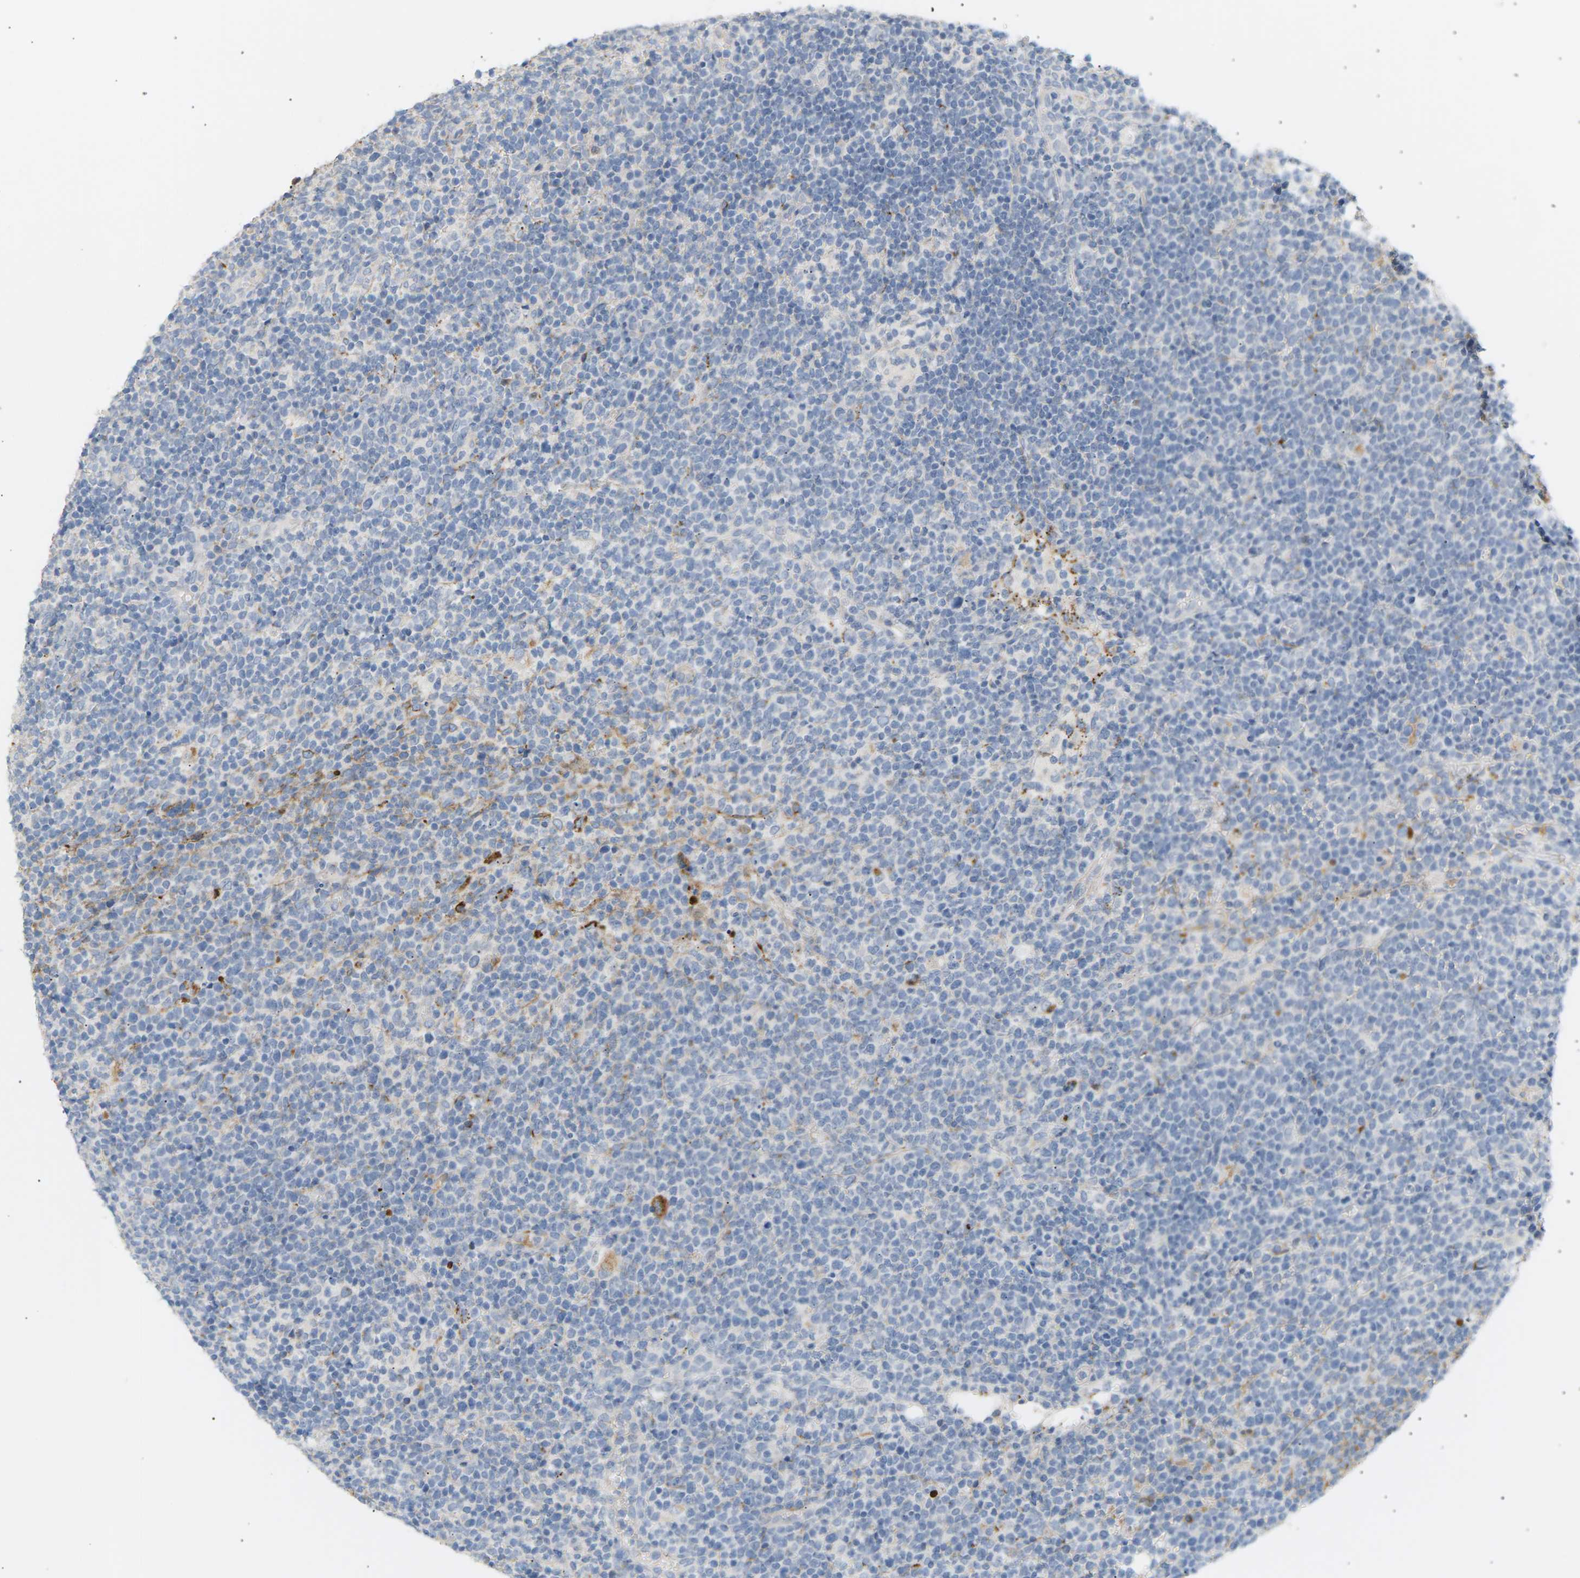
{"staining": {"intensity": "negative", "quantity": "none", "location": "none"}, "tissue": "lymphoma", "cell_type": "Tumor cells", "image_type": "cancer", "snomed": [{"axis": "morphology", "description": "Malignant lymphoma, non-Hodgkin's type, High grade"}, {"axis": "topography", "description": "Lymph node"}], "caption": "The image displays no significant positivity in tumor cells of lymphoma.", "gene": "CLU", "patient": {"sex": "male", "age": 61}}